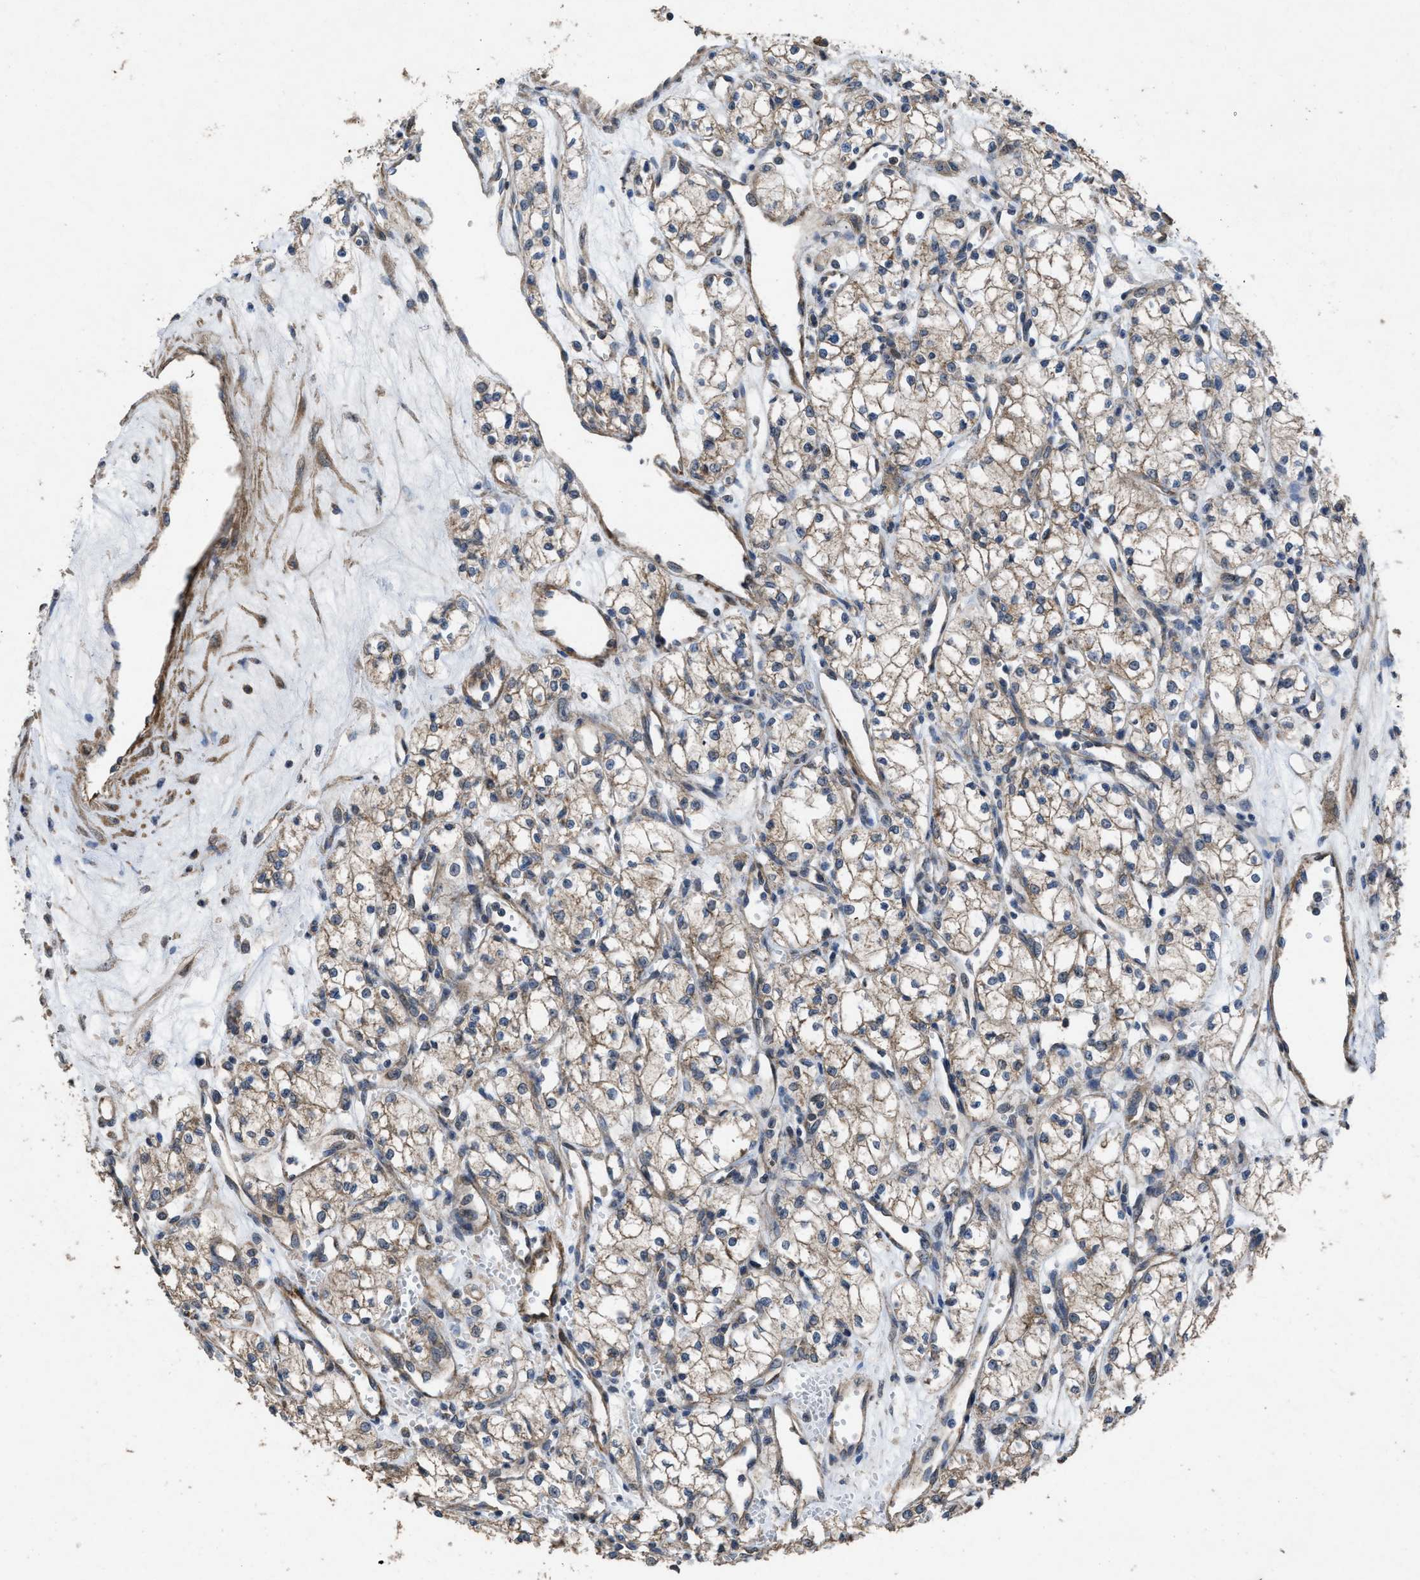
{"staining": {"intensity": "weak", "quantity": "<25%", "location": "cytoplasmic/membranous"}, "tissue": "renal cancer", "cell_type": "Tumor cells", "image_type": "cancer", "snomed": [{"axis": "morphology", "description": "Adenocarcinoma, NOS"}, {"axis": "topography", "description": "Kidney"}], "caption": "Tumor cells are negative for protein expression in human renal cancer (adenocarcinoma).", "gene": "ARL6", "patient": {"sex": "male", "age": 59}}